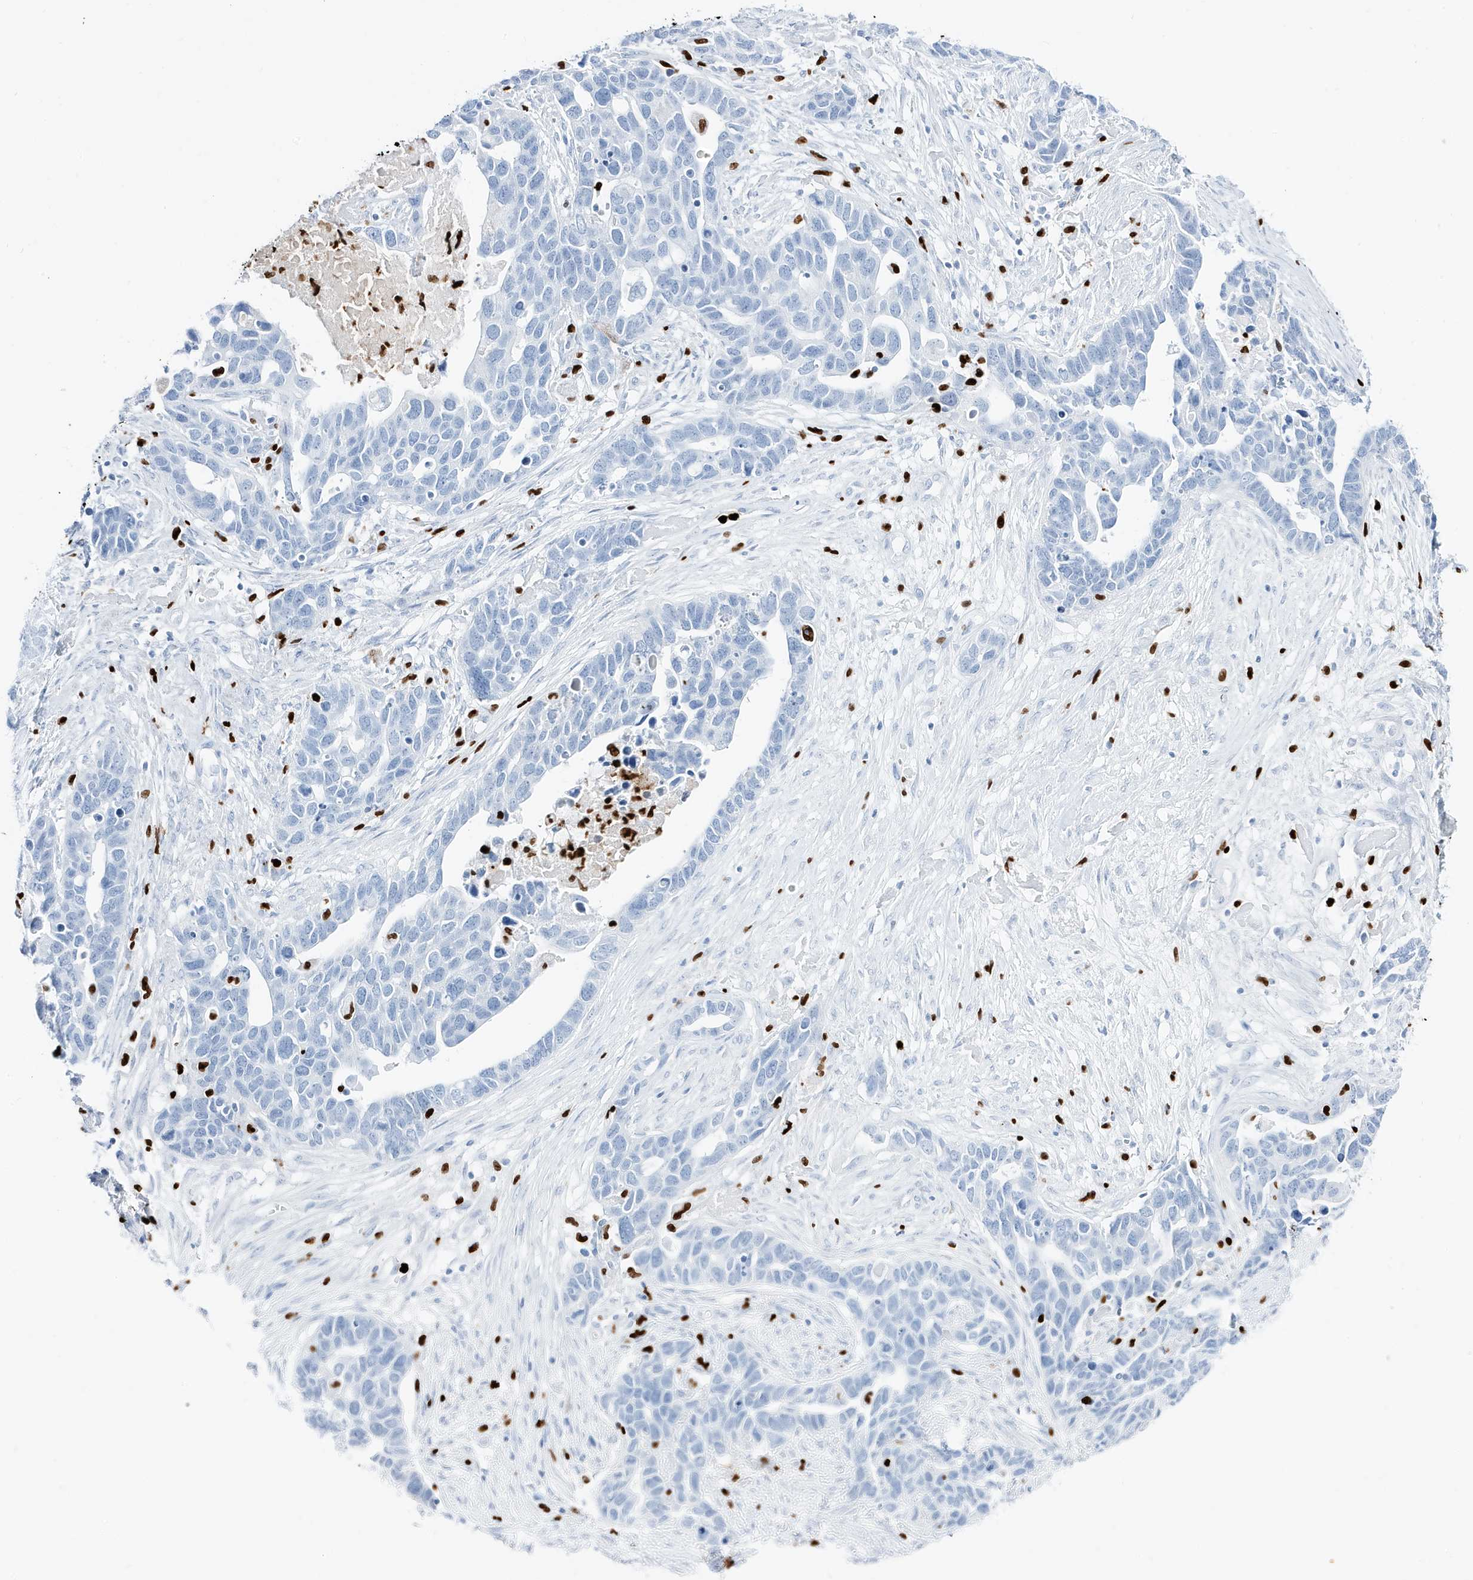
{"staining": {"intensity": "negative", "quantity": "none", "location": "none"}, "tissue": "ovarian cancer", "cell_type": "Tumor cells", "image_type": "cancer", "snomed": [{"axis": "morphology", "description": "Cystadenocarcinoma, serous, NOS"}, {"axis": "topography", "description": "Ovary"}], "caption": "There is no significant staining in tumor cells of serous cystadenocarcinoma (ovarian).", "gene": "MNDA", "patient": {"sex": "female", "age": 54}}